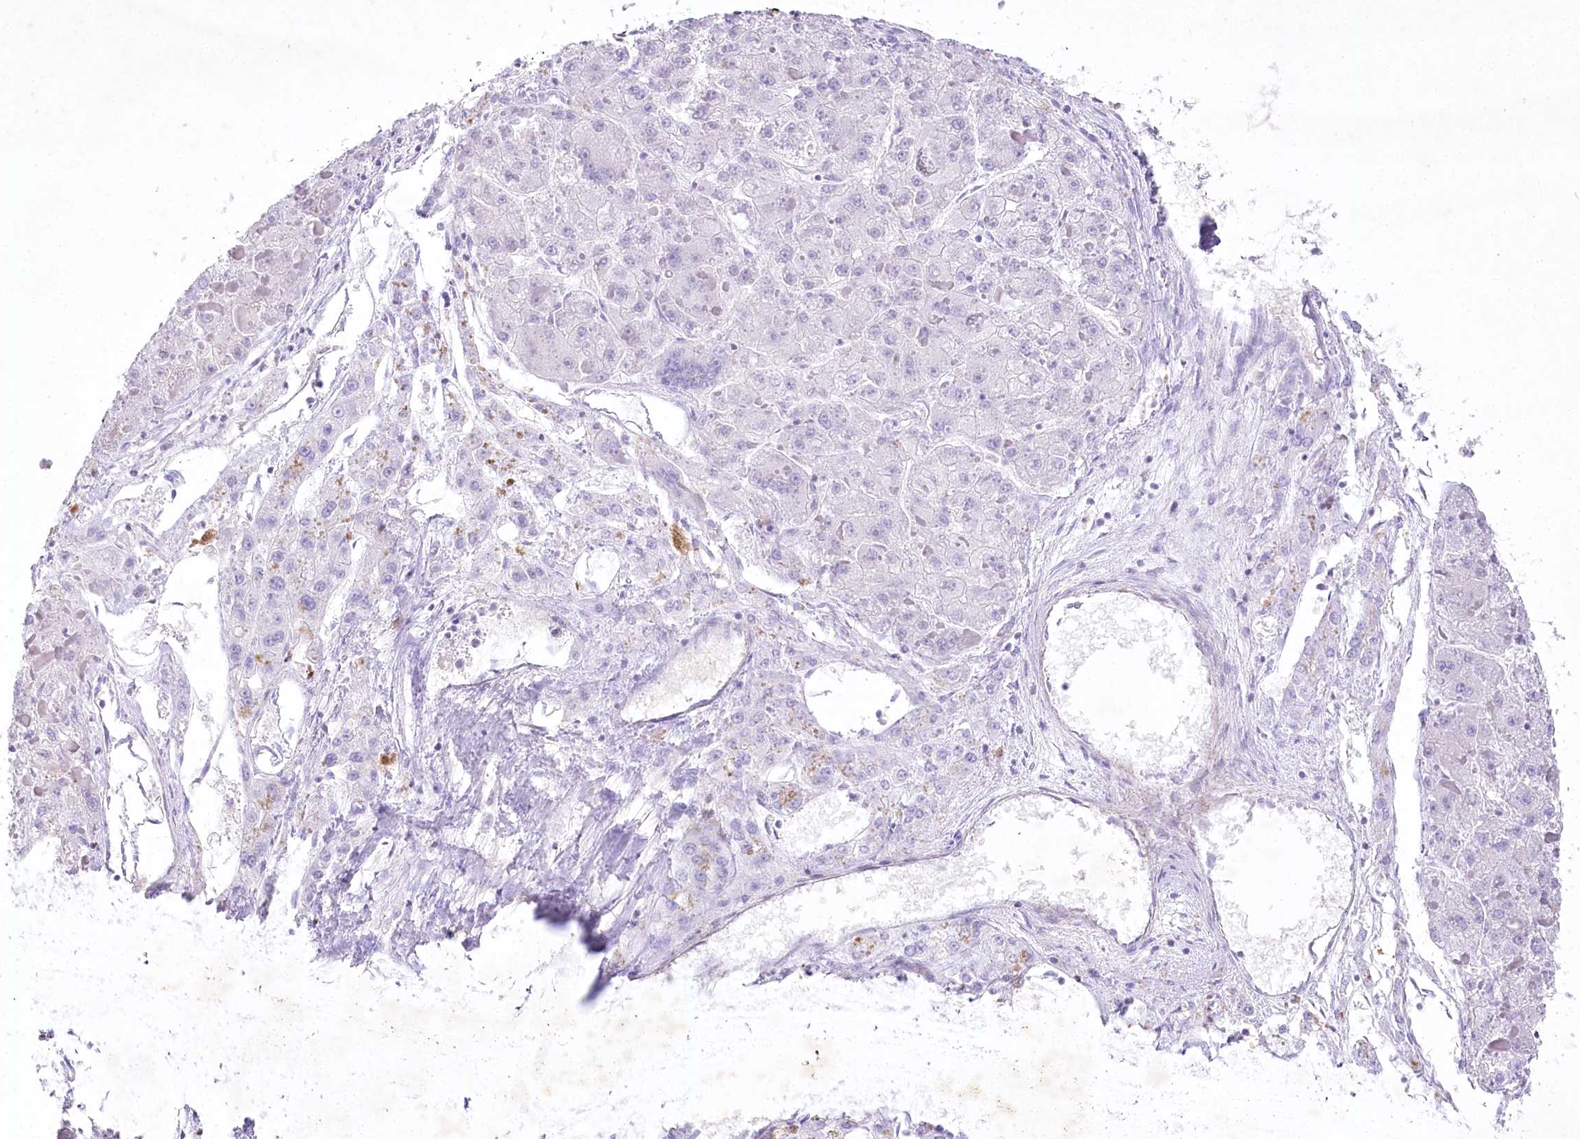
{"staining": {"intensity": "negative", "quantity": "none", "location": "none"}, "tissue": "liver cancer", "cell_type": "Tumor cells", "image_type": "cancer", "snomed": [{"axis": "morphology", "description": "Carcinoma, Hepatocellular, NOS"}, {"axis": "topography", "description": "Liver"}], "caption": "Immunohistochemical staining of human liver cancer (hepatocellular carcinoma) reveals no significant expression in tumor cells.", "gene": "MYOZ1", "patient": {"sex": "female", "age": 73}}